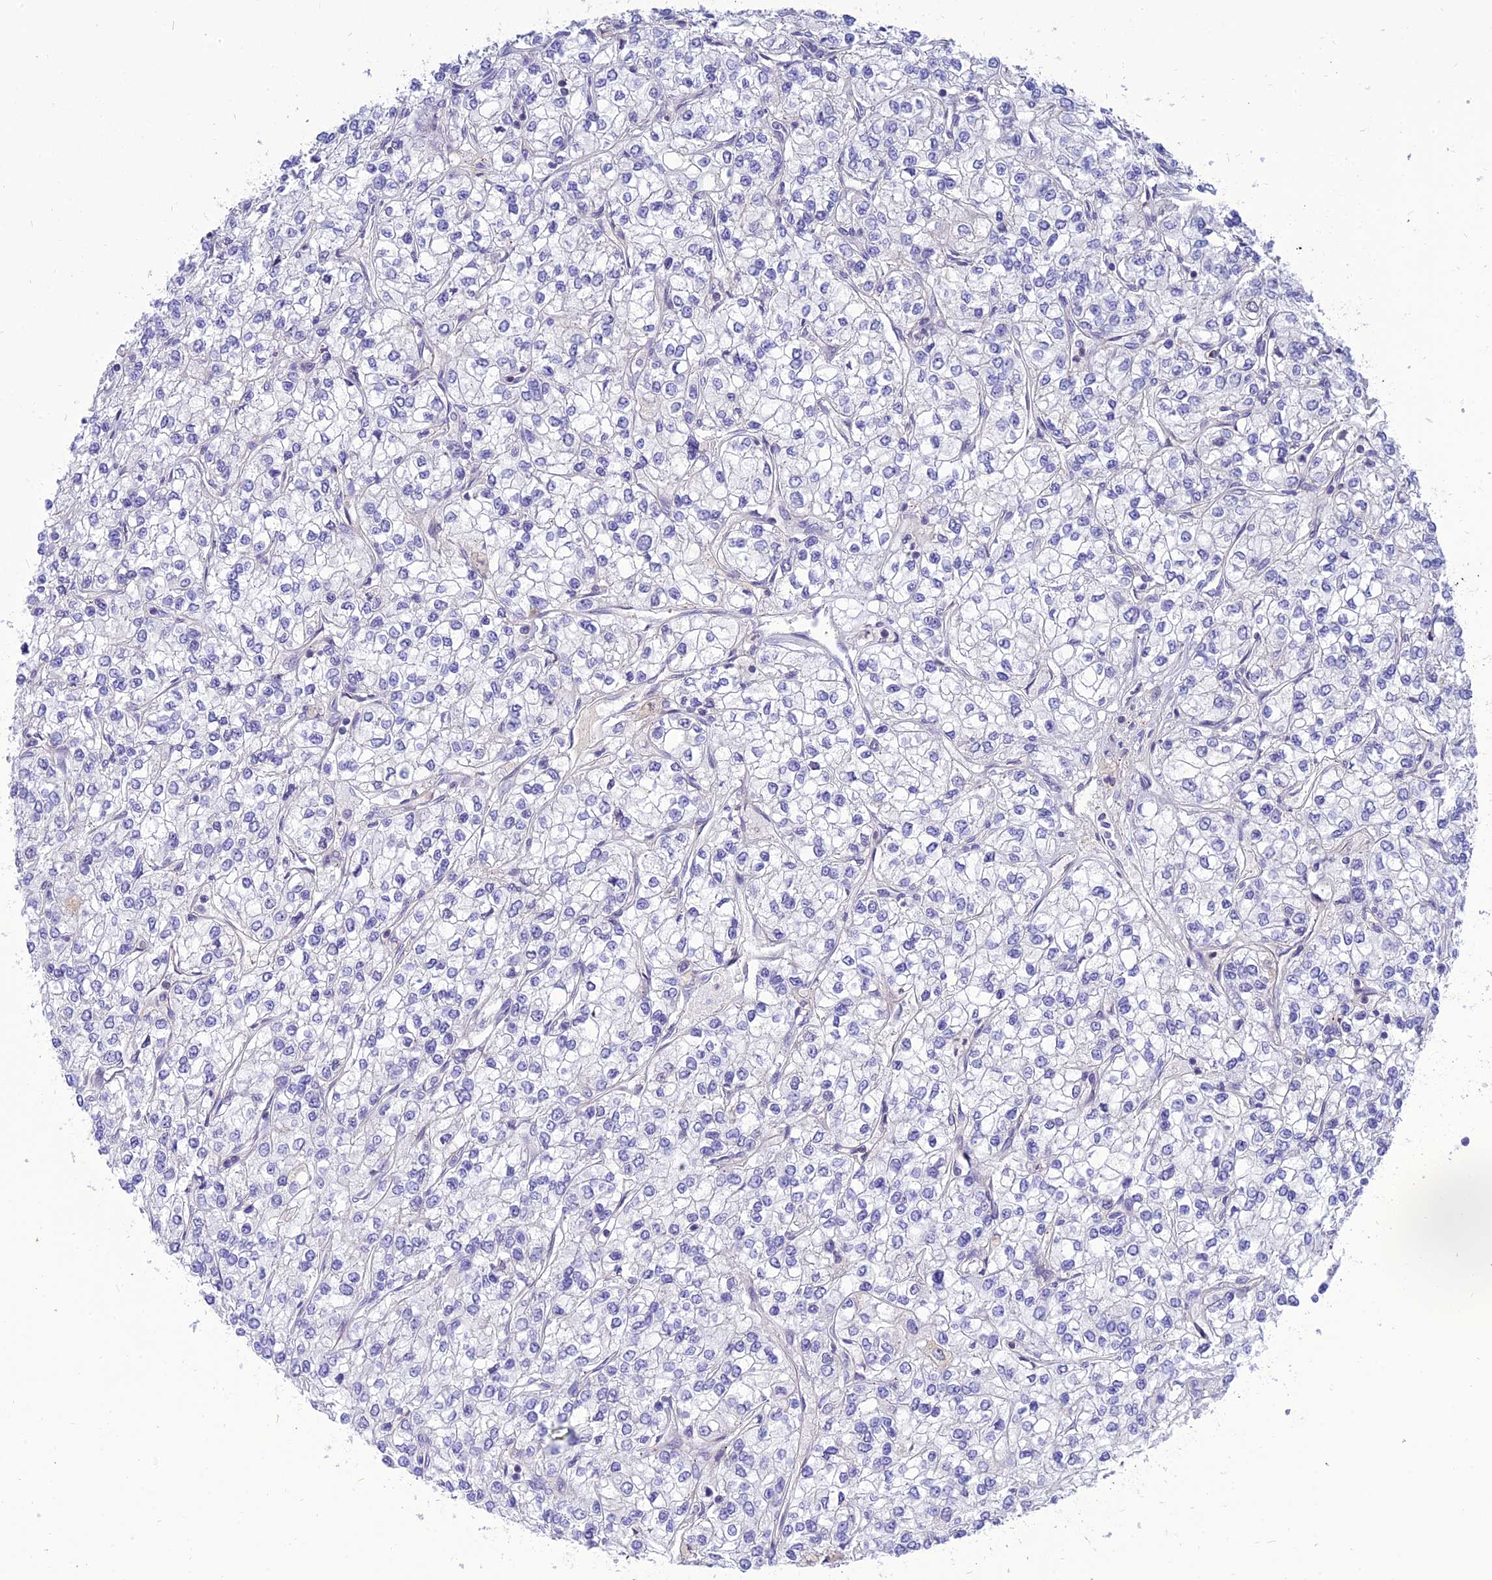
{"staining": {"intensity": "negative", "quantity": "none", "location": "none"}, "tissue": "renal cancer", "cell_type": "Tumor cells", "image_type": "cancer", "snomed": [{"axis": "morphology", "description": "Adenocarcinoma, NOS"}, {"axis": "topography", "description": "Kidney"}], "caption": "DAB (3,3'-diaminobenzidine) immunohistochemical staining of human renal cancer exhibits no significant staining in tumor cells.", "gene": "MBD3L1", "patient": {"sex": "male", "age": 80}}